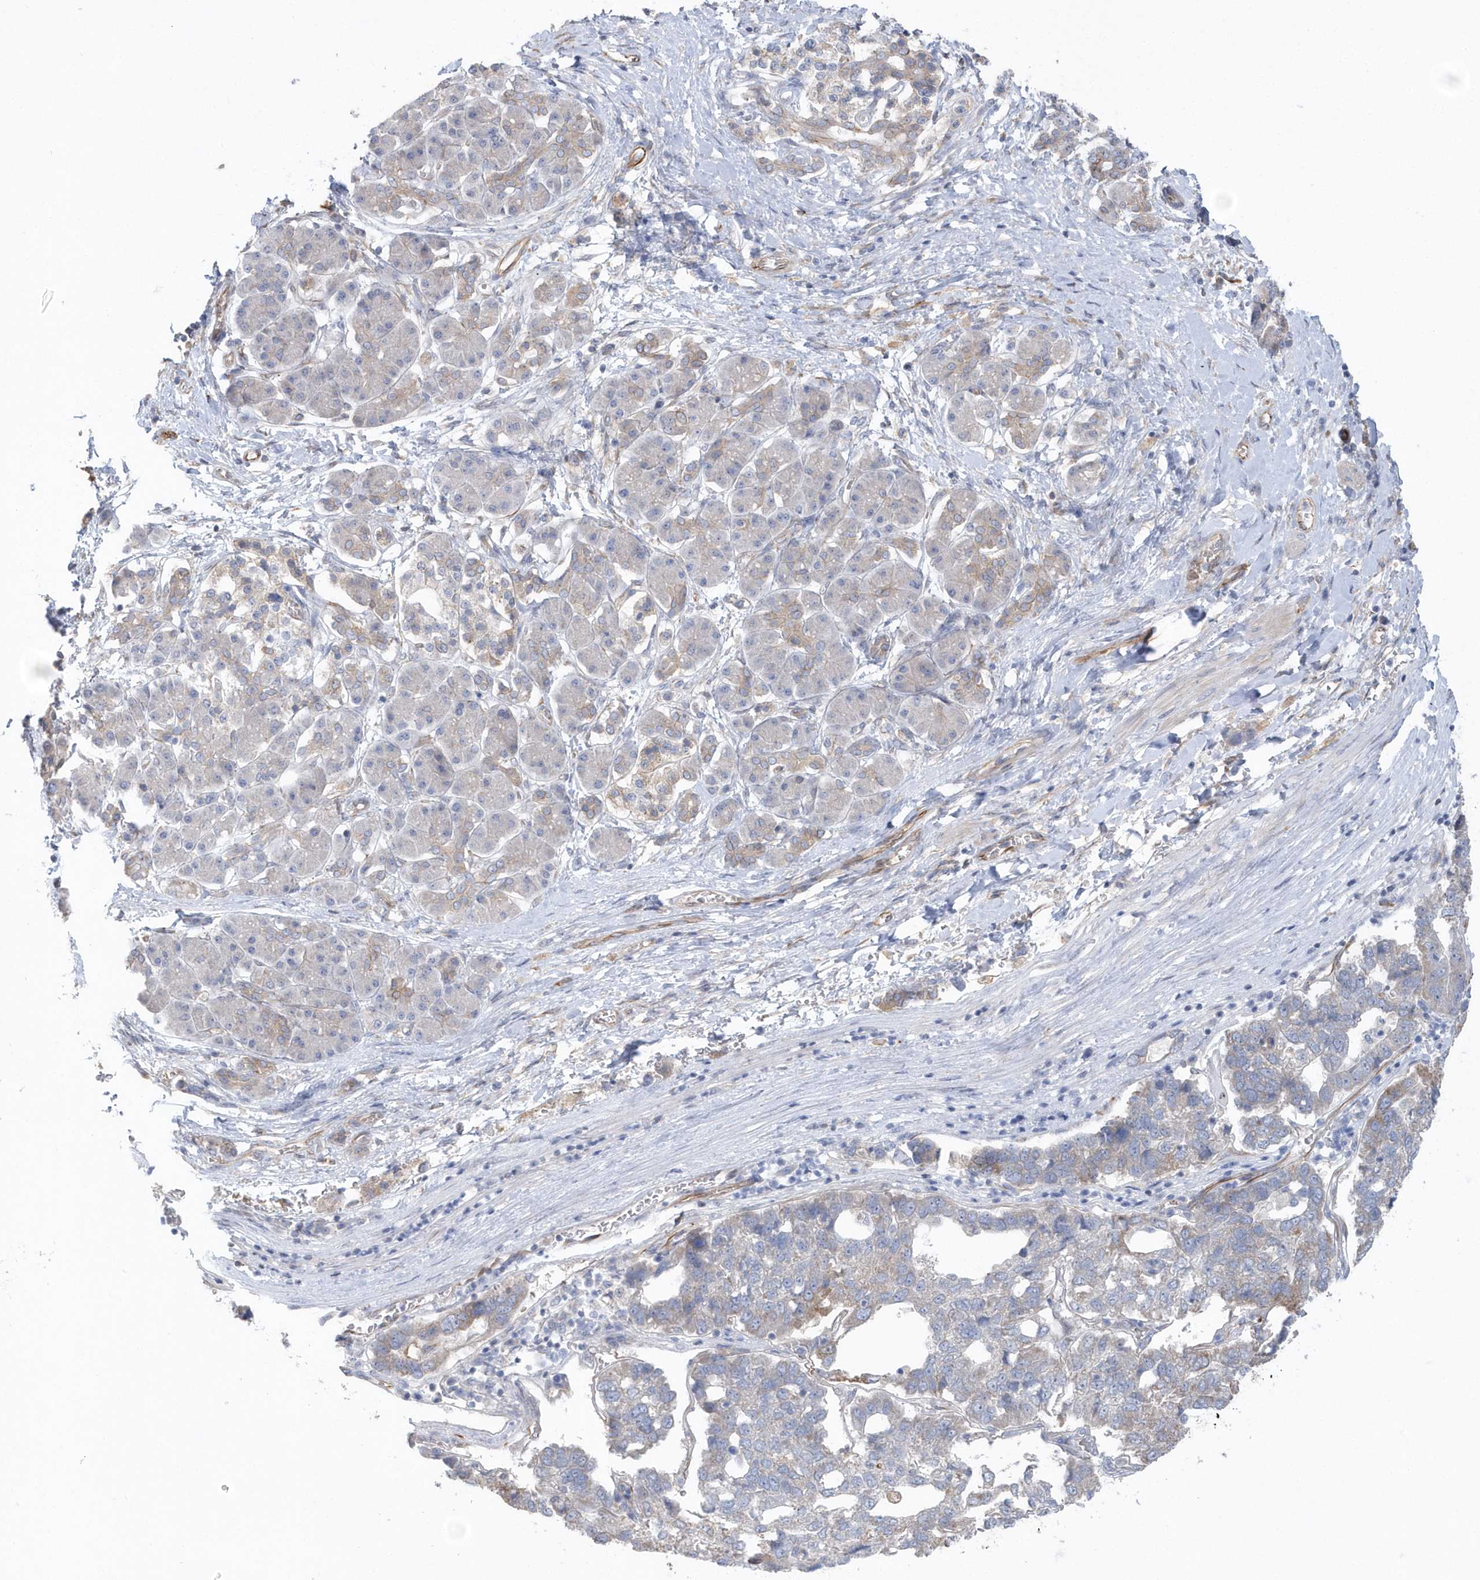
{"staining": {"intensity": "negative", "quantity": "none", "location": "none"}, "tissue": "pancreatic cancer", "cell_type": "Tumor cells", "image_type": "cancer", "snomed": [{"axis": "morphology", "description": "Adenocarcinoma, NOS"}, {"axis": "topography", "description": "Pancreas"}], "caption": "DAB immunohistochemical staining of adenocarcinoma (pancreatic) exhibits no significant positivity in tumor cells.", "gene": "RAB17", "patient": {"sex": "female", "age": 61}}